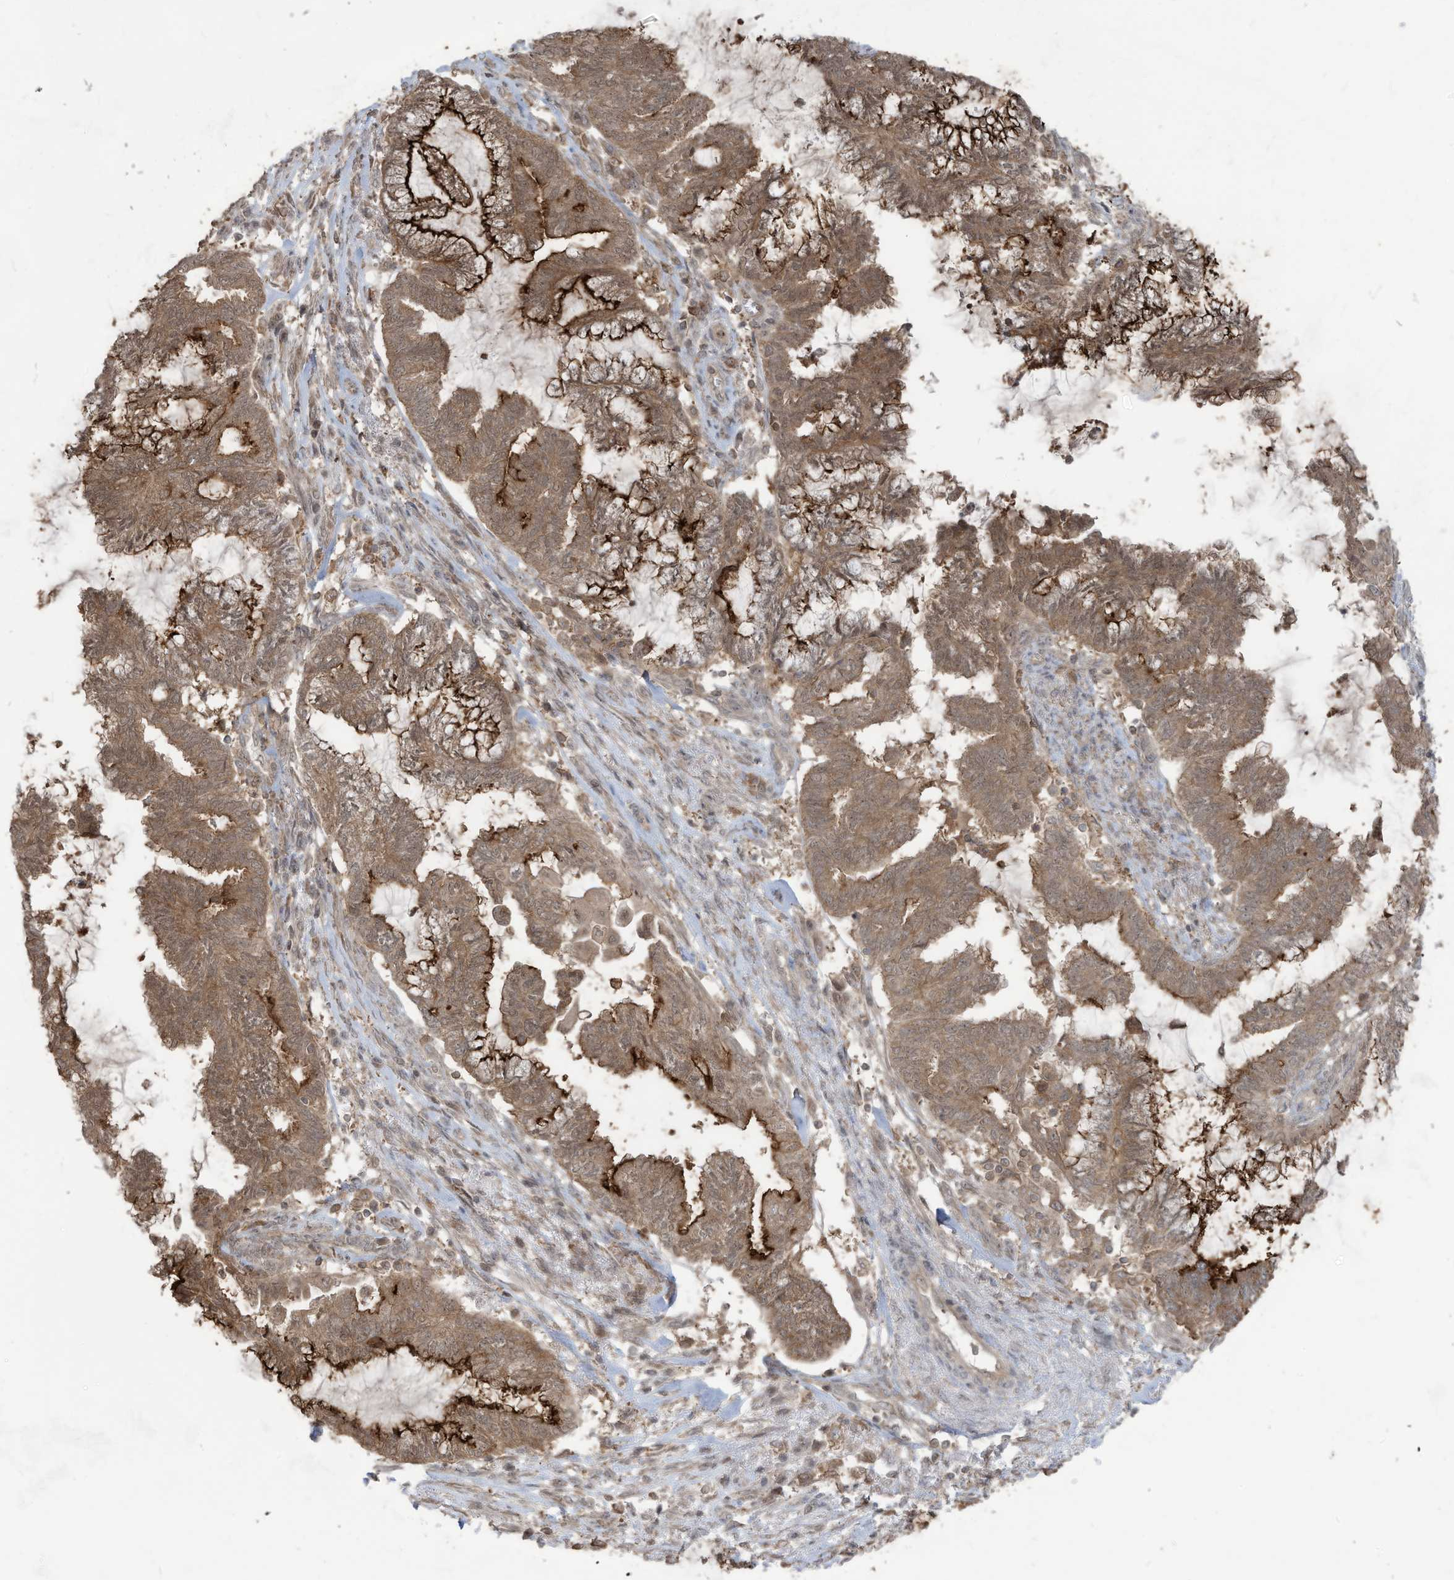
{"staining": {"intensity": "moderate", "quantity": ">75%", "location": "cytoplasmic/membranous"}, "tissue": "endometrial cancer", "cell_type": "Tumor cells", "image_type": "cancer", "snomed": [{"axis": "morphology", "description": "Adenocarcinoma, NOS"}, {"axis": "topography", "description": "Endometrium"}], "caption": "Moderate cytoplasmic/membranous protein positivity is appreciated in approximately >75% of tumor cells in endometrial adenocarcinoma.", "gene": "CARF", "patient": {"sex": "female", "age": 86}}